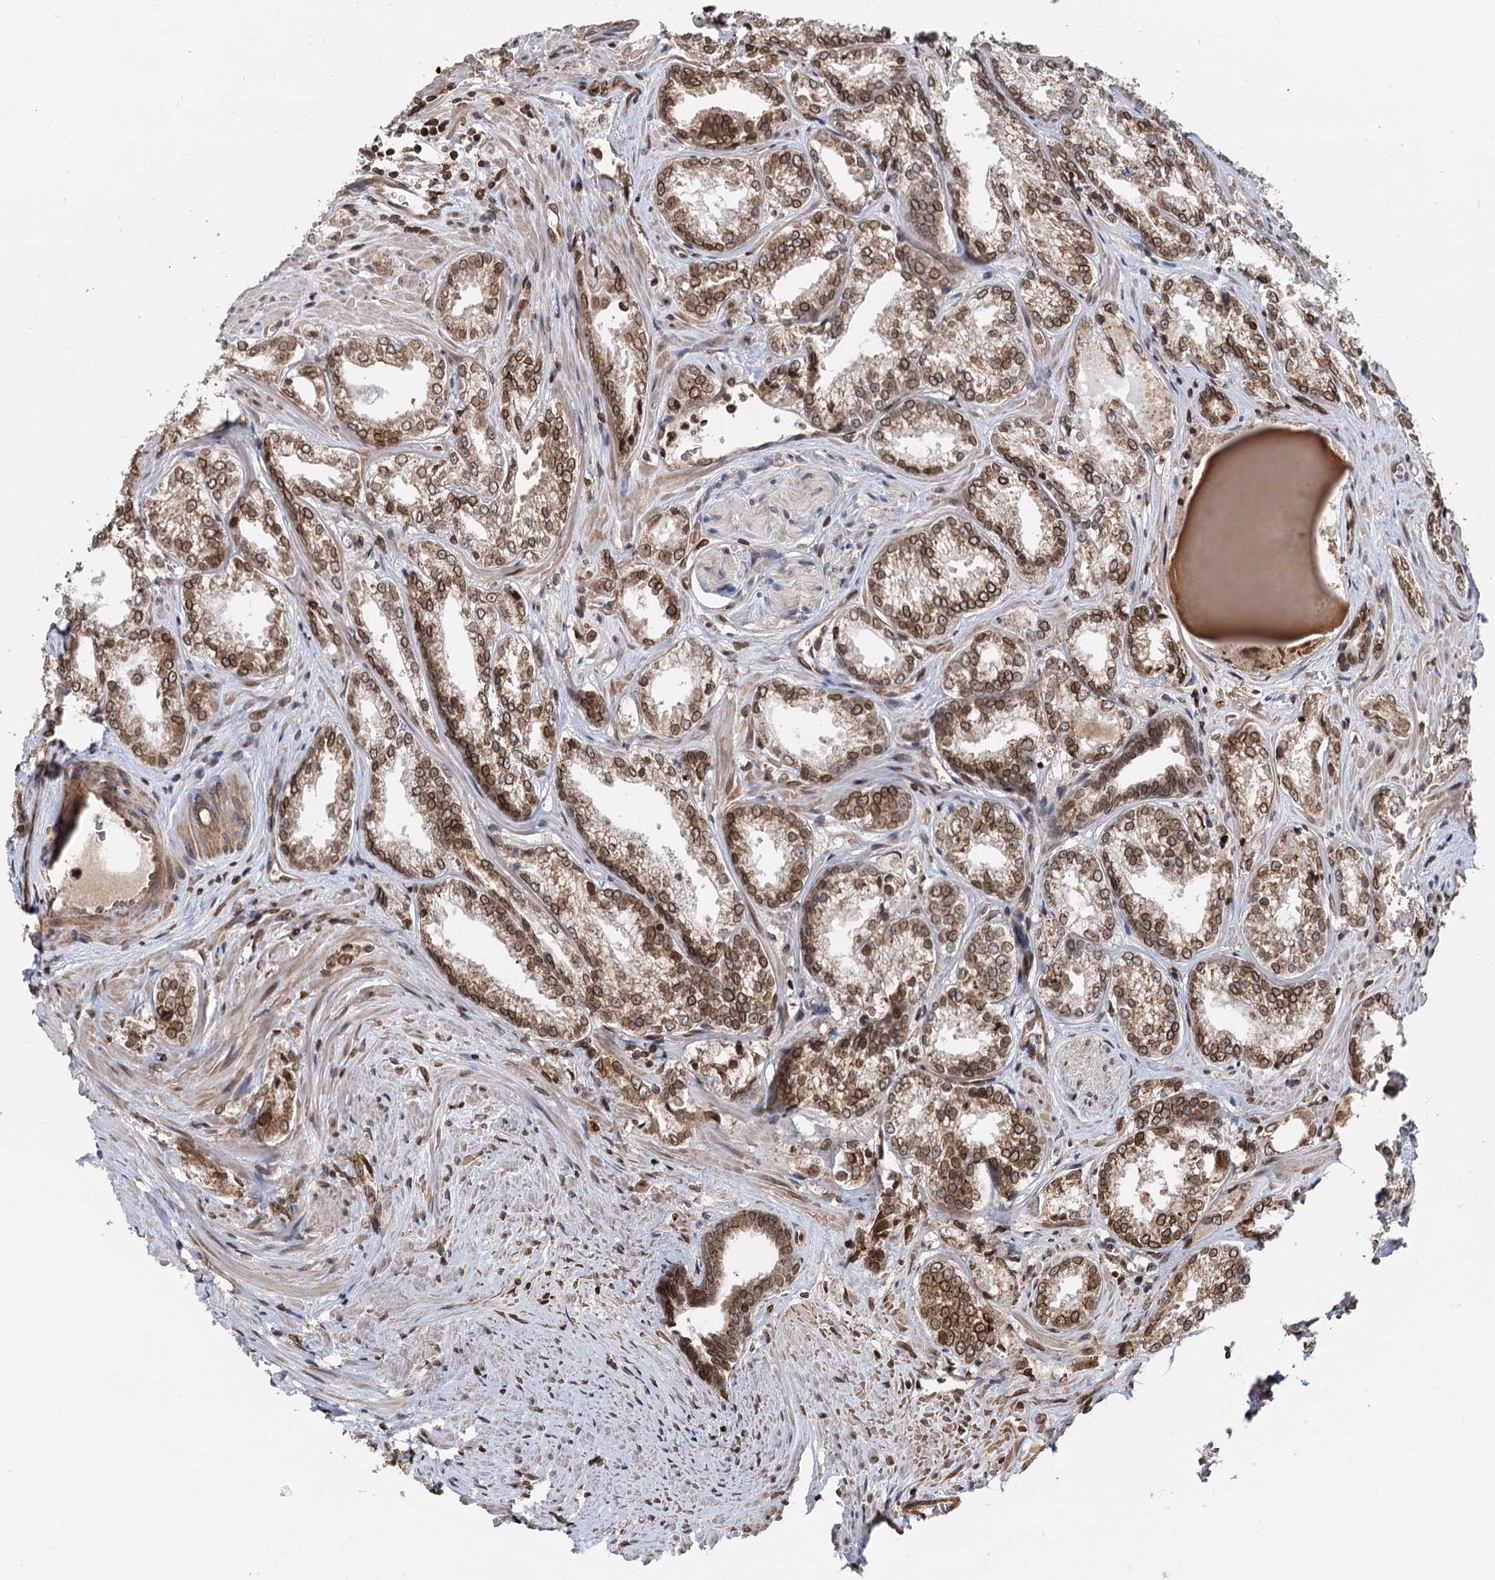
{"staining": {"intensity": "moderate", "quantity": ">75%", "location": "cytoplasmic/membranous,nuclear"}, "tissue": "prostate cancer", "cell_type": "Tumor cells", "image_type": "cancer", "snomed": [{"axis": "morphology", "description": "Adenocarcinoma, Low grade"}, {"axis": "topography", "description": "Prostate"}], "caption": "Immunohistochemical staining of prostate cancer shows medium levels of moderate cytoplasmic/membranous and nuclear protein staining in about >75% of tumor cells.", "gene": "ZC3H13", "patient": {"sex": "male", "age": 47}}